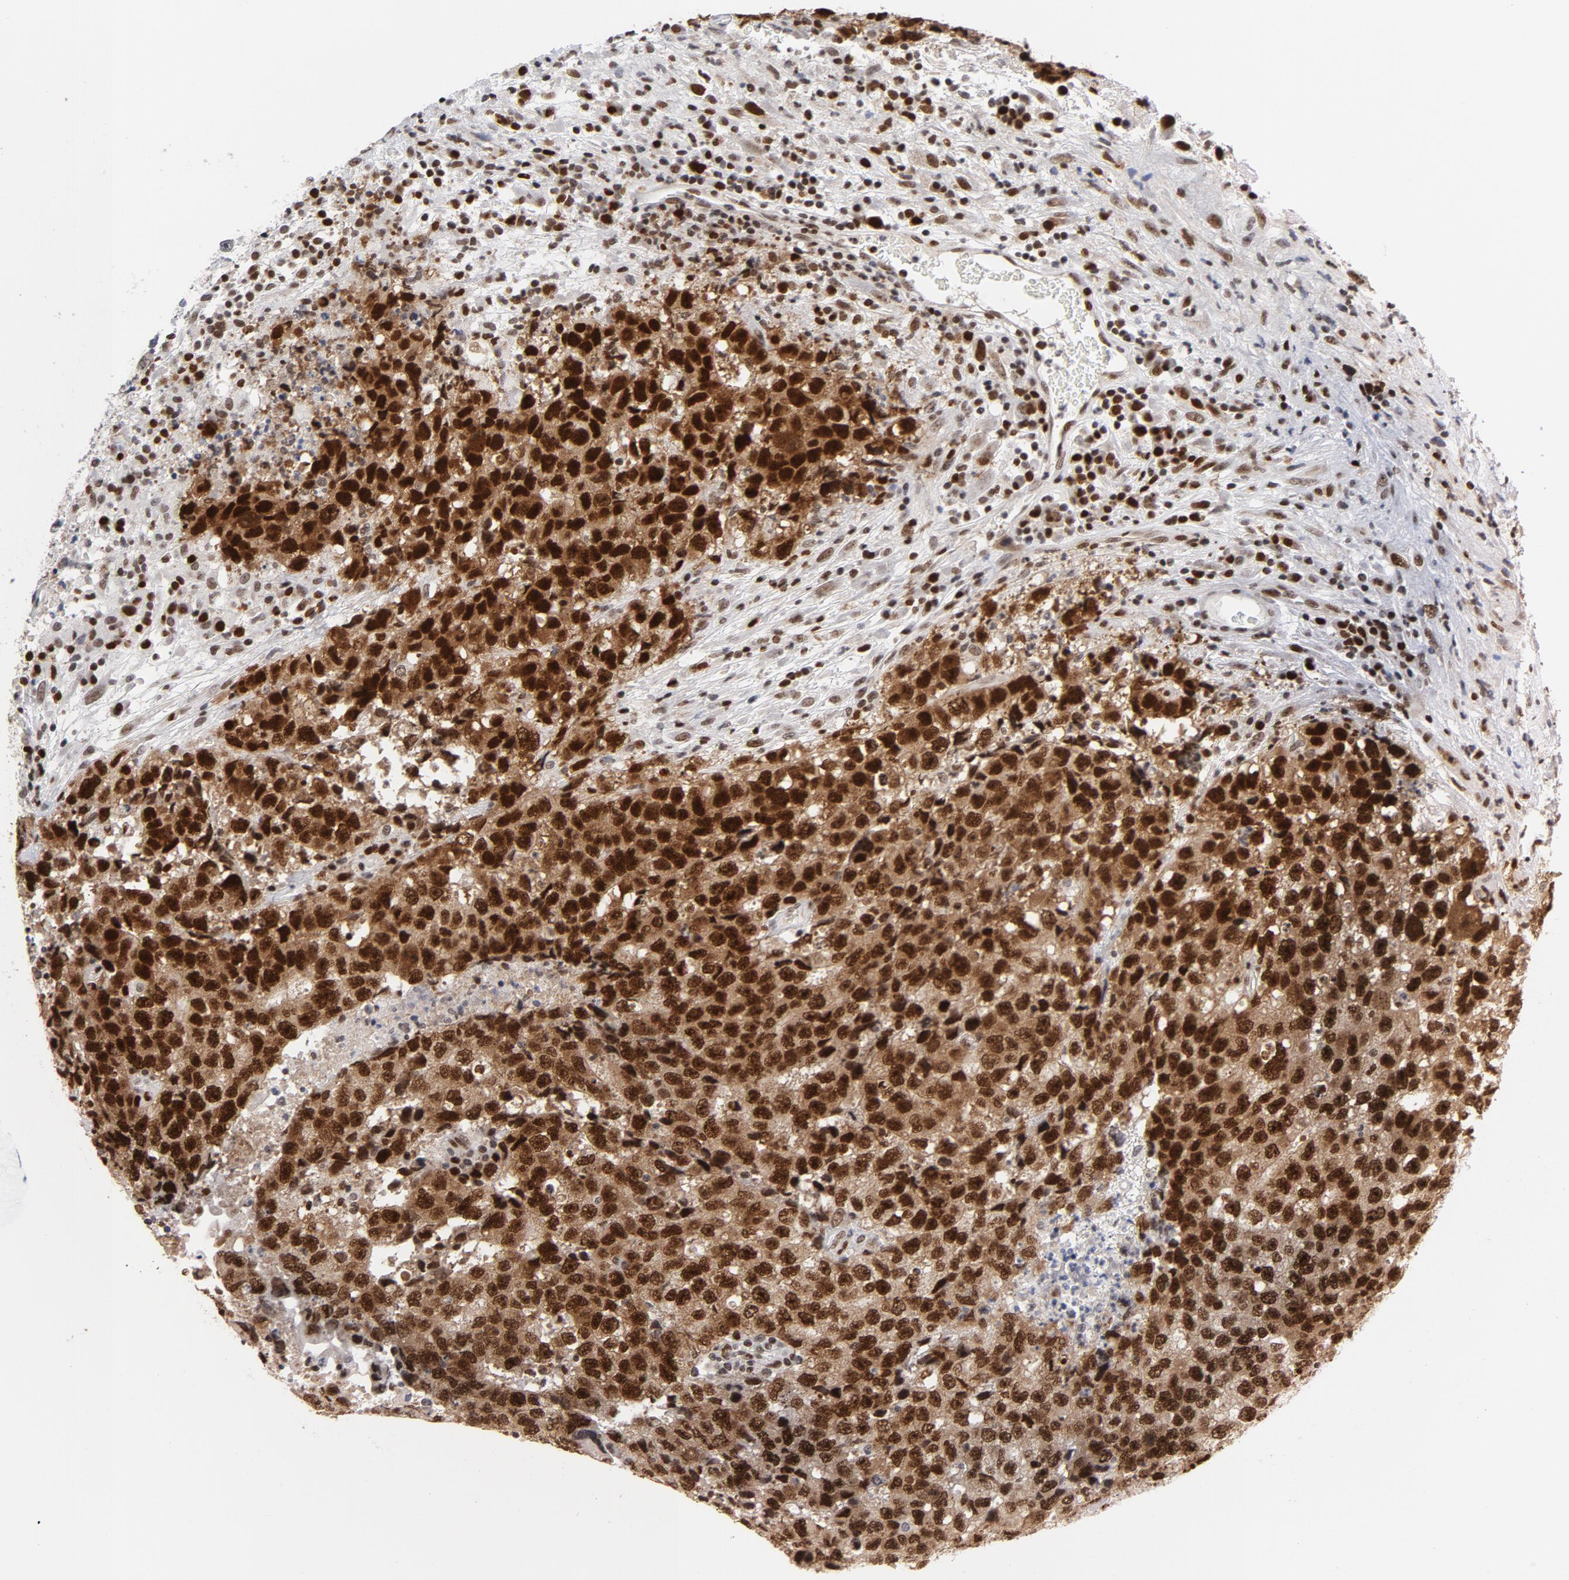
{"staining": {"intensity": "strong", "quantity": ">75%", "location": "nuclear"}, "tissue": "testis cancer", "cell_type": "Tumor cells", "image_type": "cancer", "snomed": [{"axis": "morphology", "description": "Necrosis, NOS"}, {"axis": "morphology", "description": "Carcinoma, Embryonal, NOS"}, {"axis": "topography", "description": "Testis"}], "caption": "Testis cancer (embryonal carcinoma) was stained to show a protein in brown. There is high levels of strong nuclear positivity in about >75% of tumor cells.", "gene": "RFC4", "patient": {"sex": "male", "age": 19}}